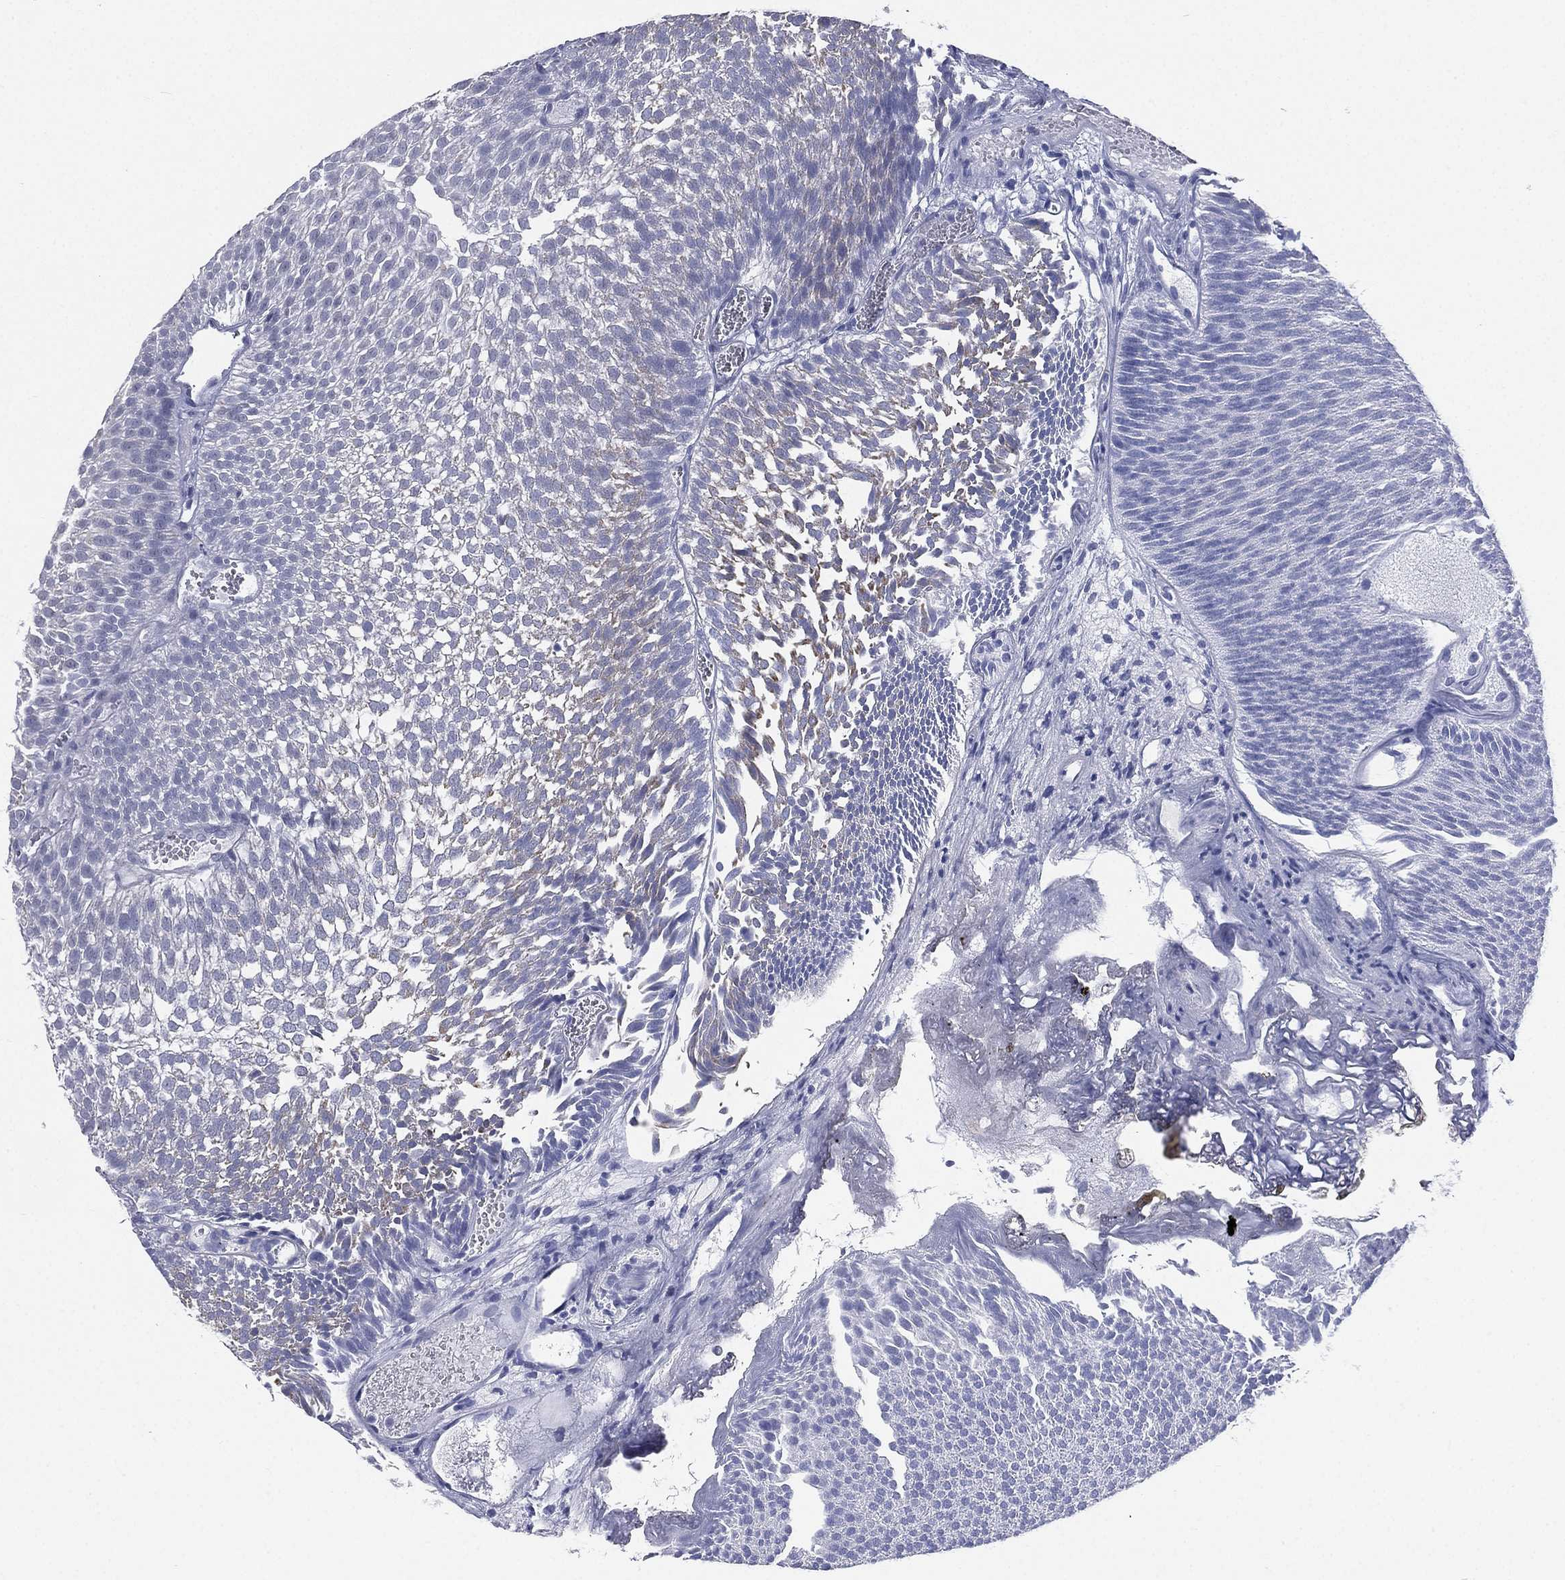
{"staining": {"intensity": "weak", "quantity": "<25%", "location": "cytoplasmic/membranous"}, "tissue": "urothelial cancer", "cell_type": "Tumor cells", "image_type": "cancer", "snomed": [{"axis": "morphology", "description": "Urothelial carcinoma, Low grade"}, {"axis": "topography", "description": "Urinary bladder"}], "caption": "A photomicrograph of human urothelial carcinoma (low-grade) is negative for staining in tumor cells.", "gene": "CD22", "patient": {"sex": "male", "age": 52}}